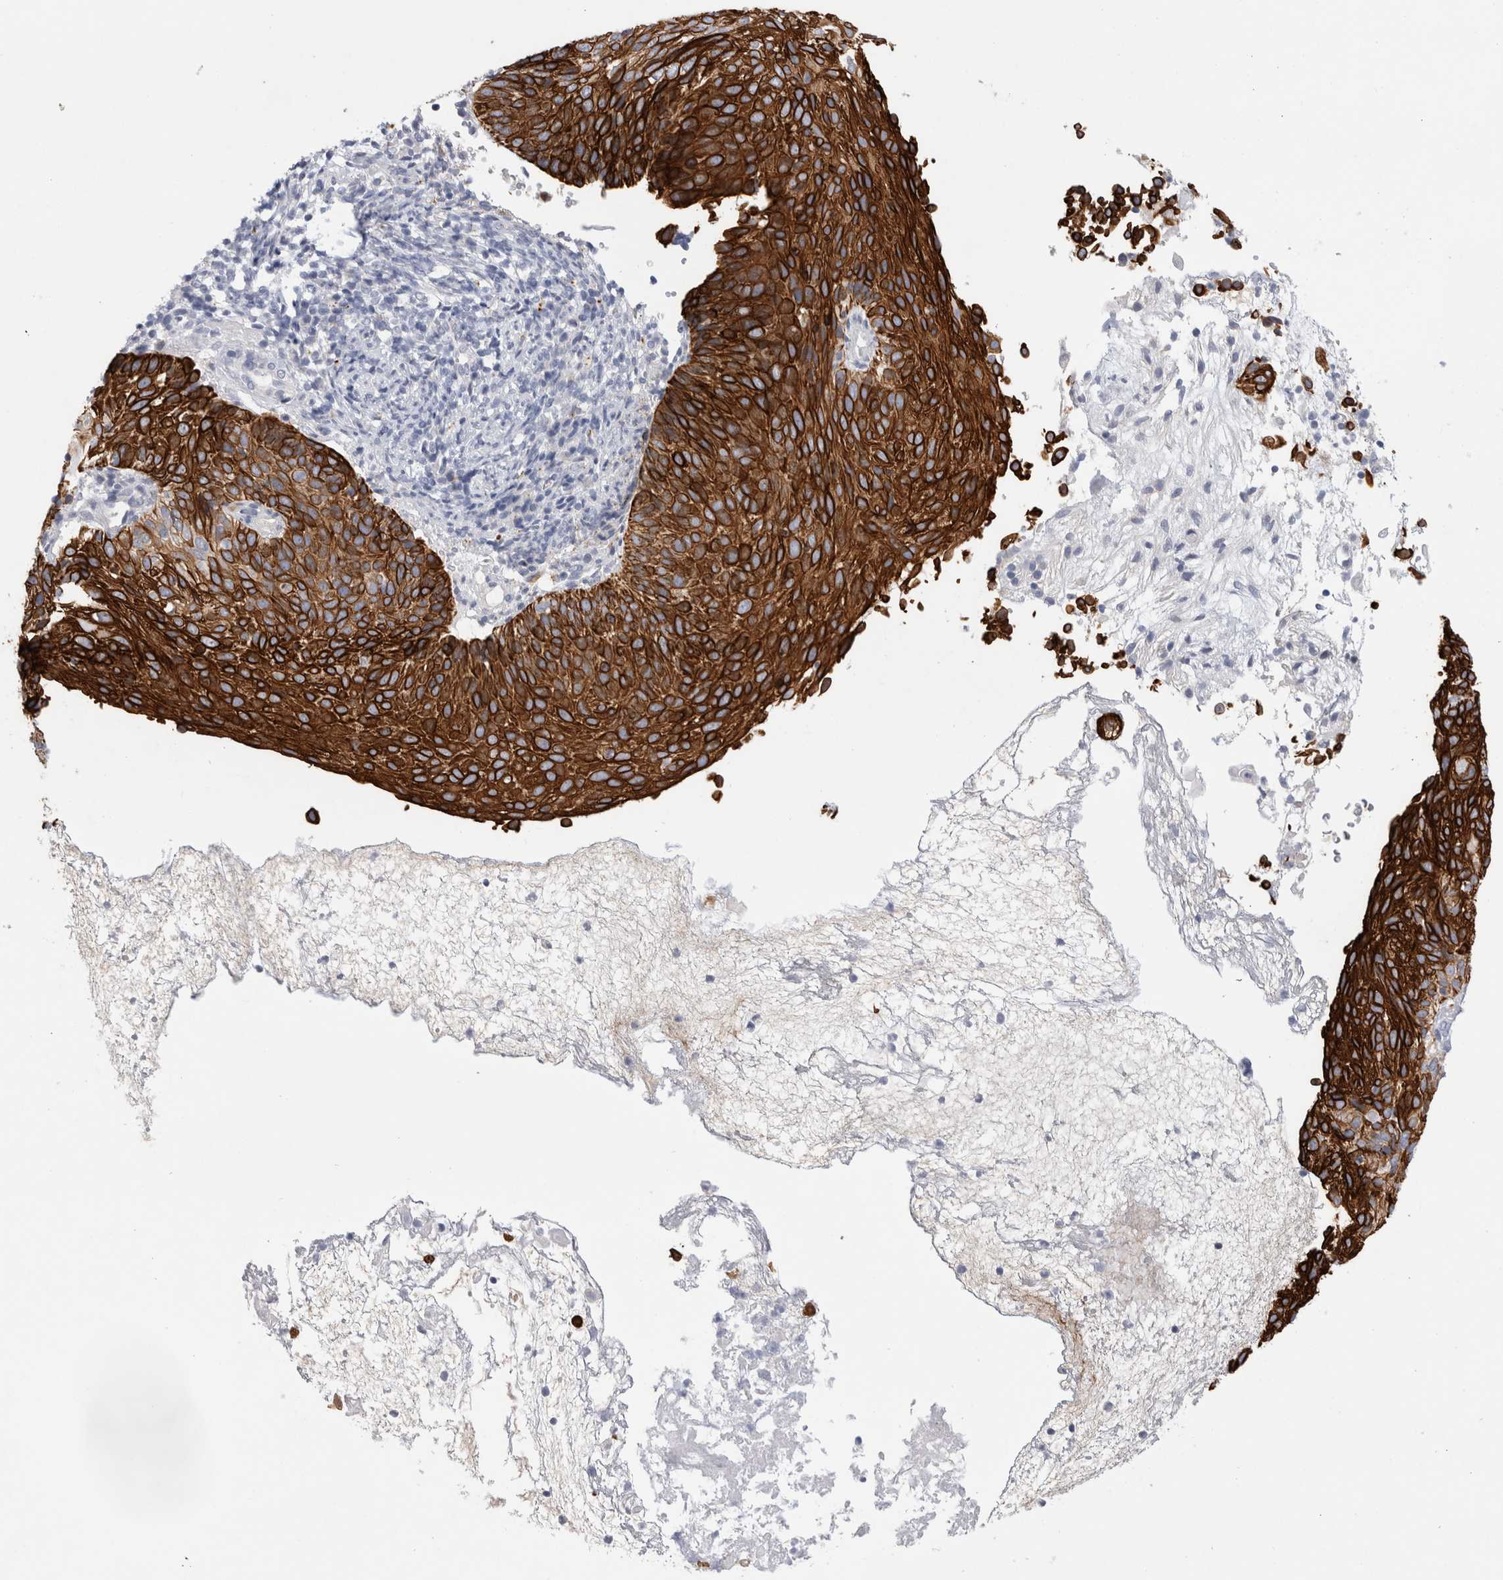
{"staining": {"intensity": "strong", "quantity": ">75%", "location": "cytoplasmic/membranous"}, "tissue": "cervical cancer", "cell_type": "Tumor cells", "image_type": "cancer", "snomed": [{"axis": "morphology", "description": "Squamous cell carcinoma, NOS"}, {"axis": "topography", "description": "Cervix"}], "caption": "This histopathology image demonstrates immunohistochemistry (IHC) staining of human squamous cell carcinoma (cervical), with high strong cytoplasmic/membranous staining in about >75% of tumor cells.", "gene": "GAA", "patient": {"sex": "female", "age": 74}}